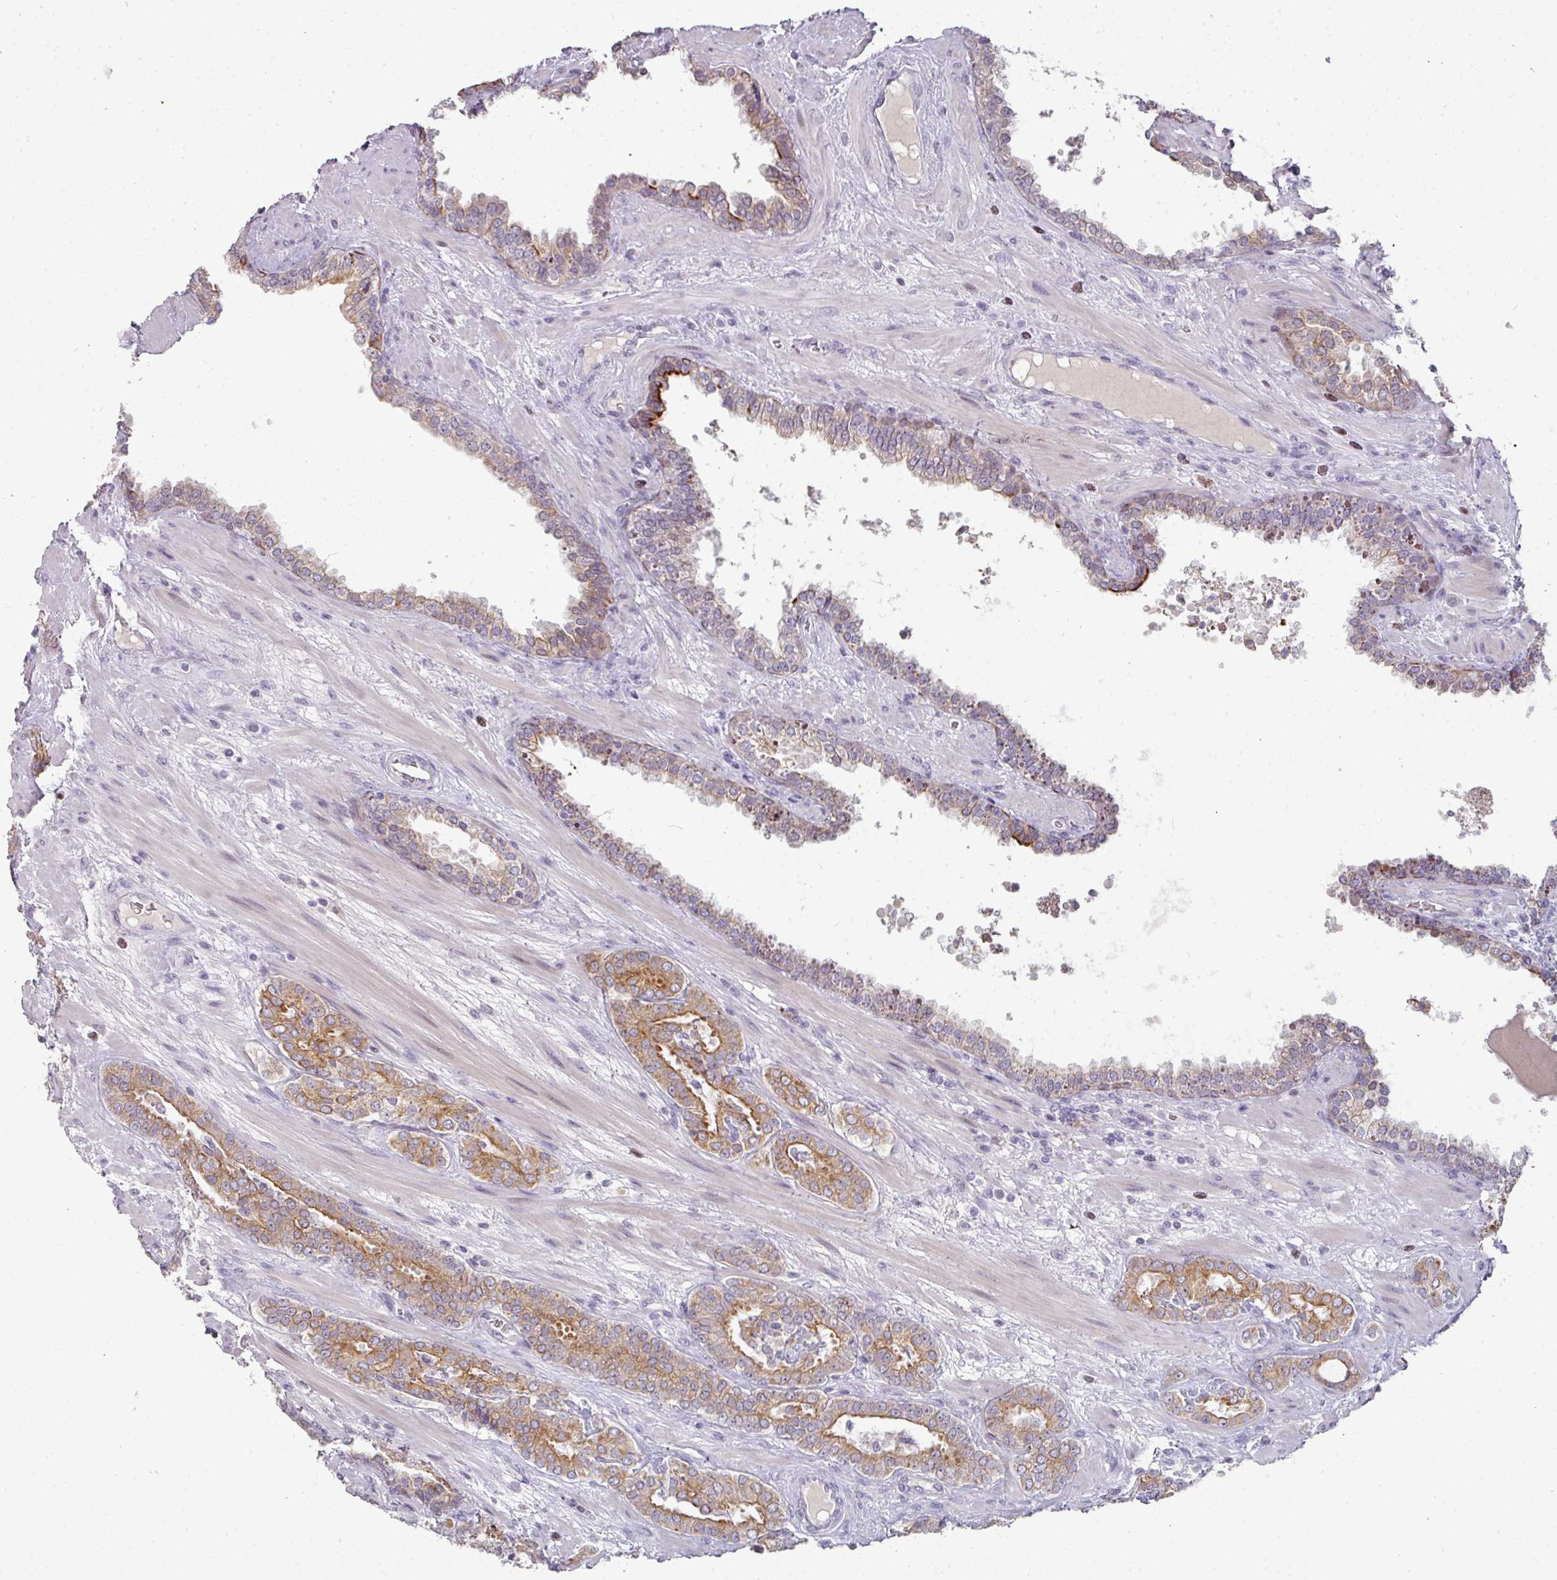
{"staining": {"intensity": "moderate", "quantity": ">75%", "location": "cytoplasmic/membranous"}, "tissue": "prostate cancer", "cell_type": "Tumor cells", "image_type": "cancer", "snomed": [{"axis": "morphology", "description": "Adenocarcinoma, High grade"}, {"axis": "topography", "description": "Prostate"}], "caption": "There is medium levels of moderate cytoplasmic/membranous positivity in tumor cells of prostate adenocarcinoma (high-grade), as demonstrated by immunohistochemical staining (brown color).", "gene": "GTF2H3", "patient": {"sex": "male", "age": 71}}